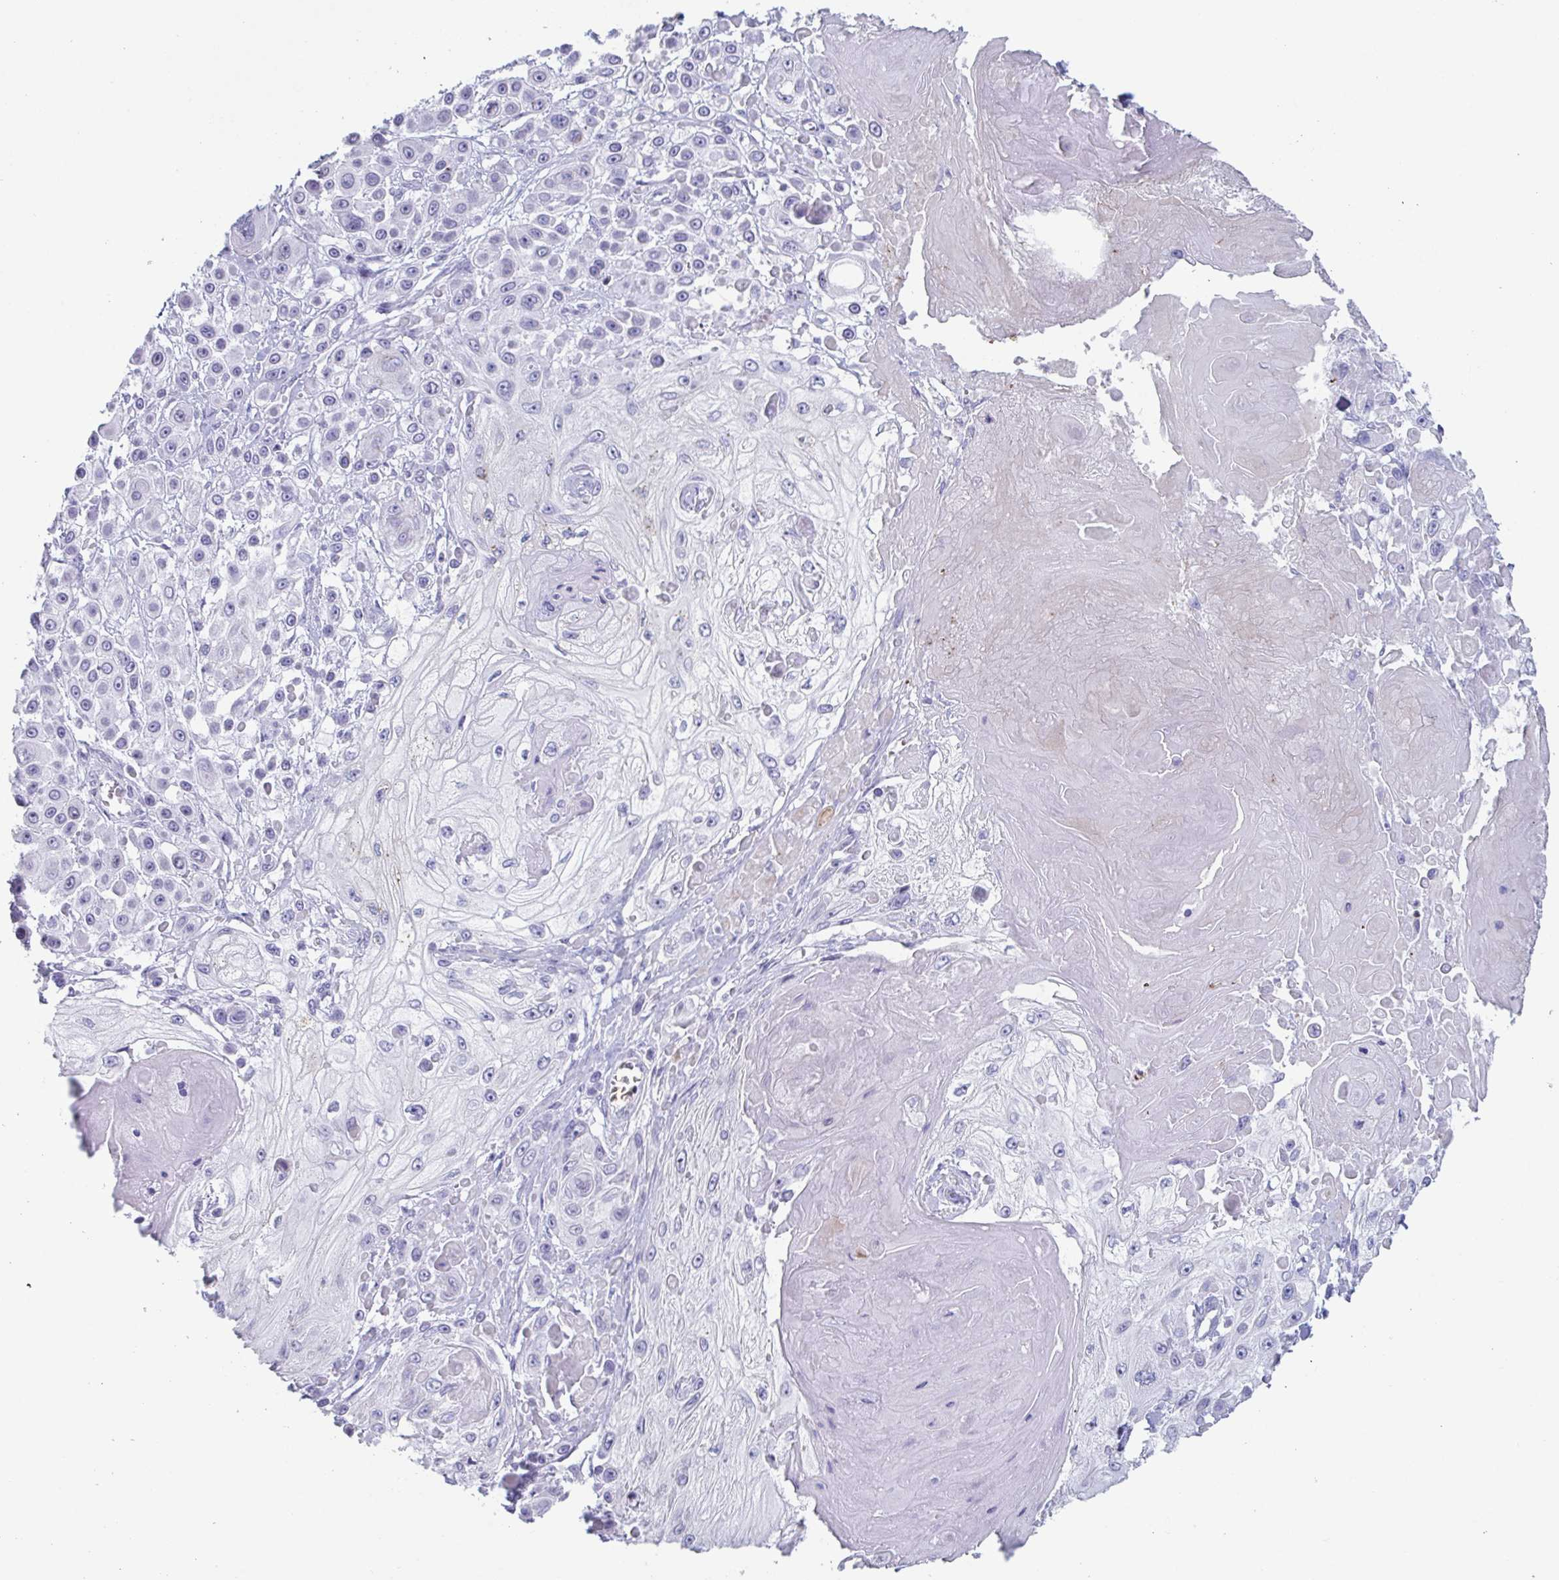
{"staining": {"intensity": "negative", "quantity": "none", "location": "none"}, "tissue": "skin cancer", "cell_type": "Tumor cells", "image_type": "cancer", "snomed": [{"axis": "morphology", "description": "Squamous cell carcinoma, NOS"}, {"axis": "topography", "description": "Skin"}], "caption": "An IHC micrograph of skin squamous cell carcinoma is shown. There is no staining in tumor cells of skin squamous cell carcinoma.", "gene": "CYP4F11", "patient": {"sex": "male", "age": 67}}